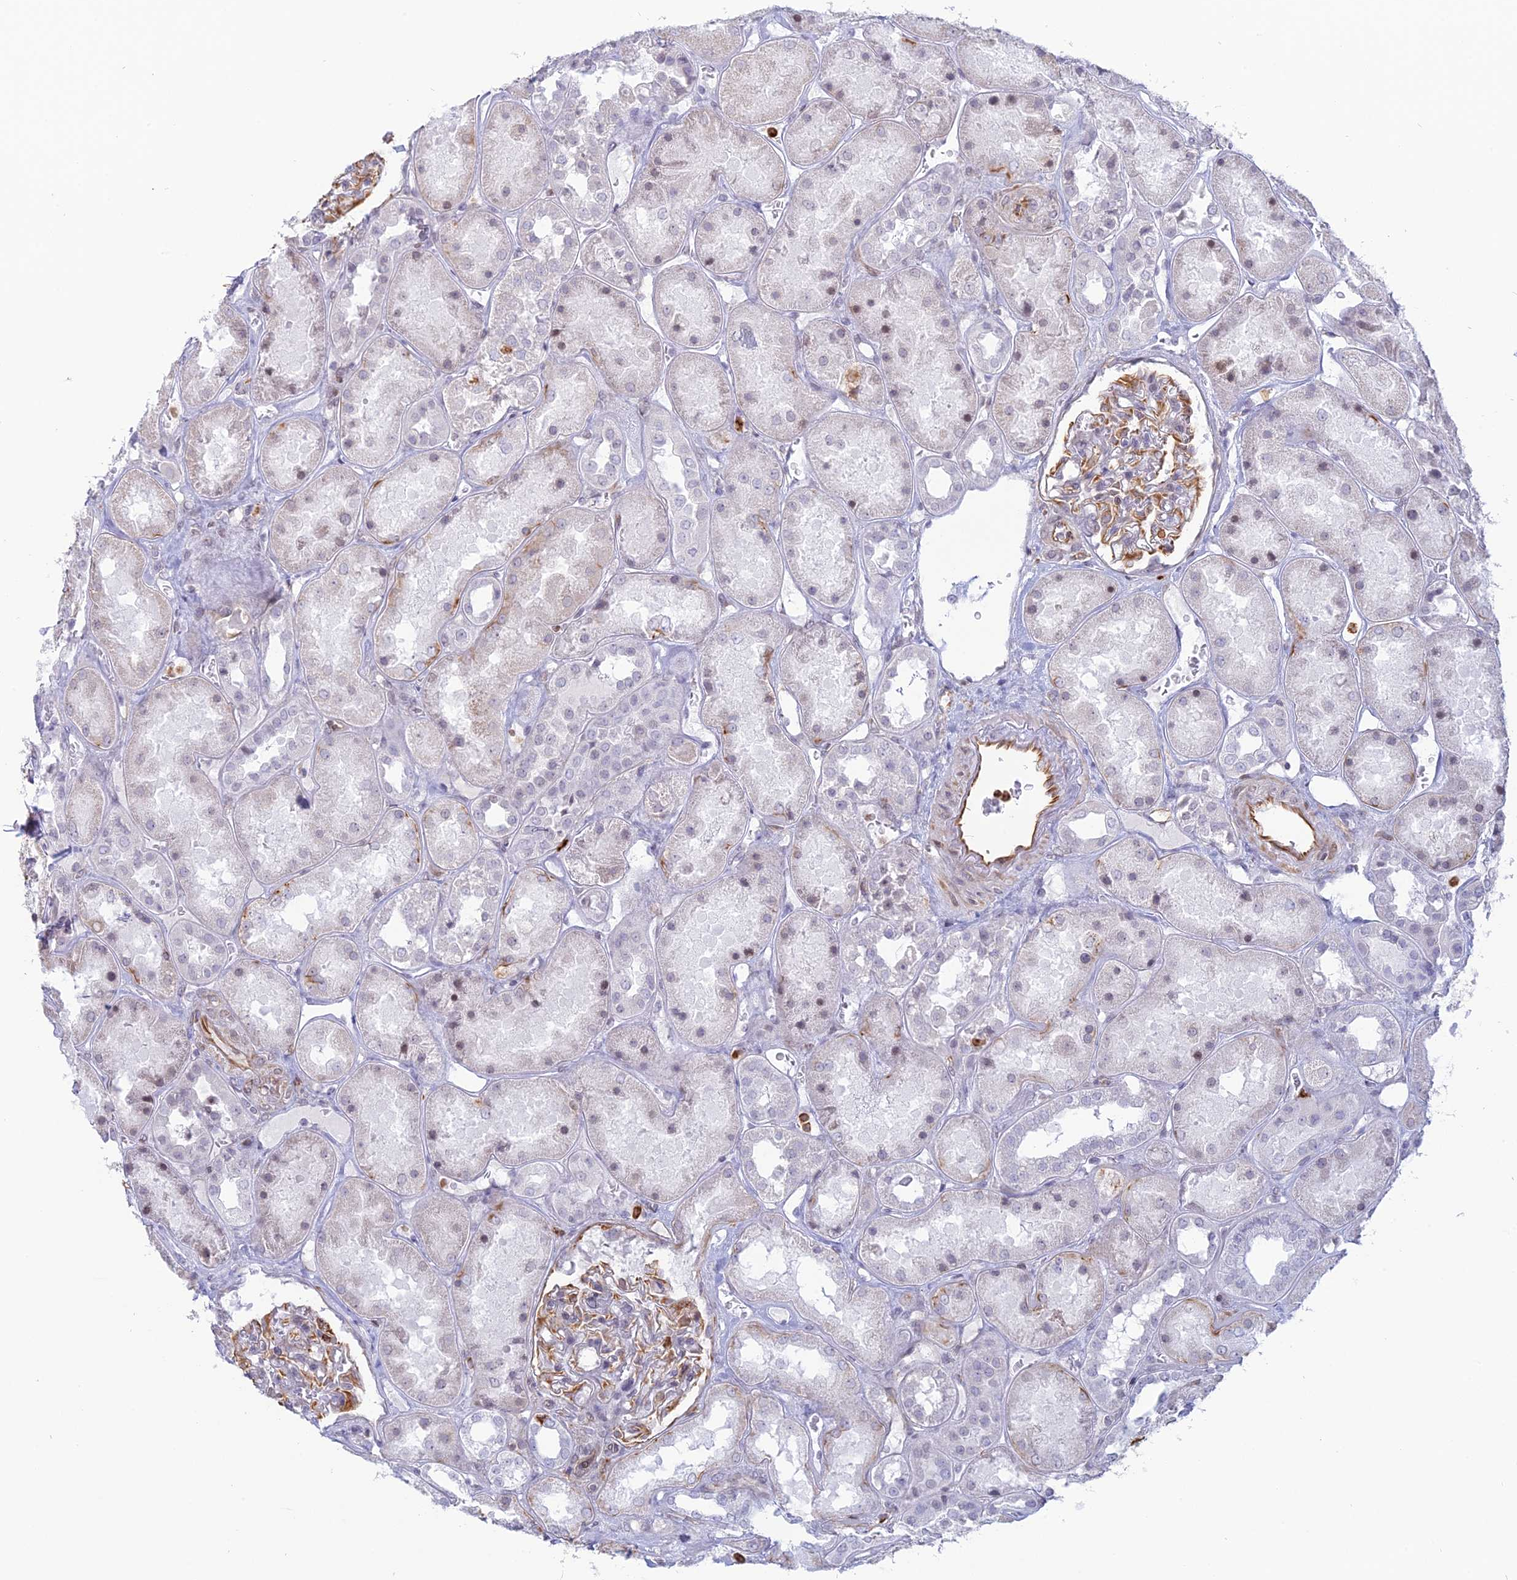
{"staining": {"intensity": "moderate", "quantity": "<25%", "location": "cytoplasmic/membranous"}, "tissue": "kidney", "cell_type": "Cells in glomeruli", "image_type": "normal", "snomed": [{"axis": "morphology", "description": "Normal tissue, NOS"}, {"axis": "topography", "description": "Kidney"}], "caption": "This is a photomicrograph of IHC staining of benign kidney, which shows moderate expression in the cytoplasmic/membranous of cells in glomeruli.", "gene": "APOBR", "patient": {"sex": "male", "age": 70}}